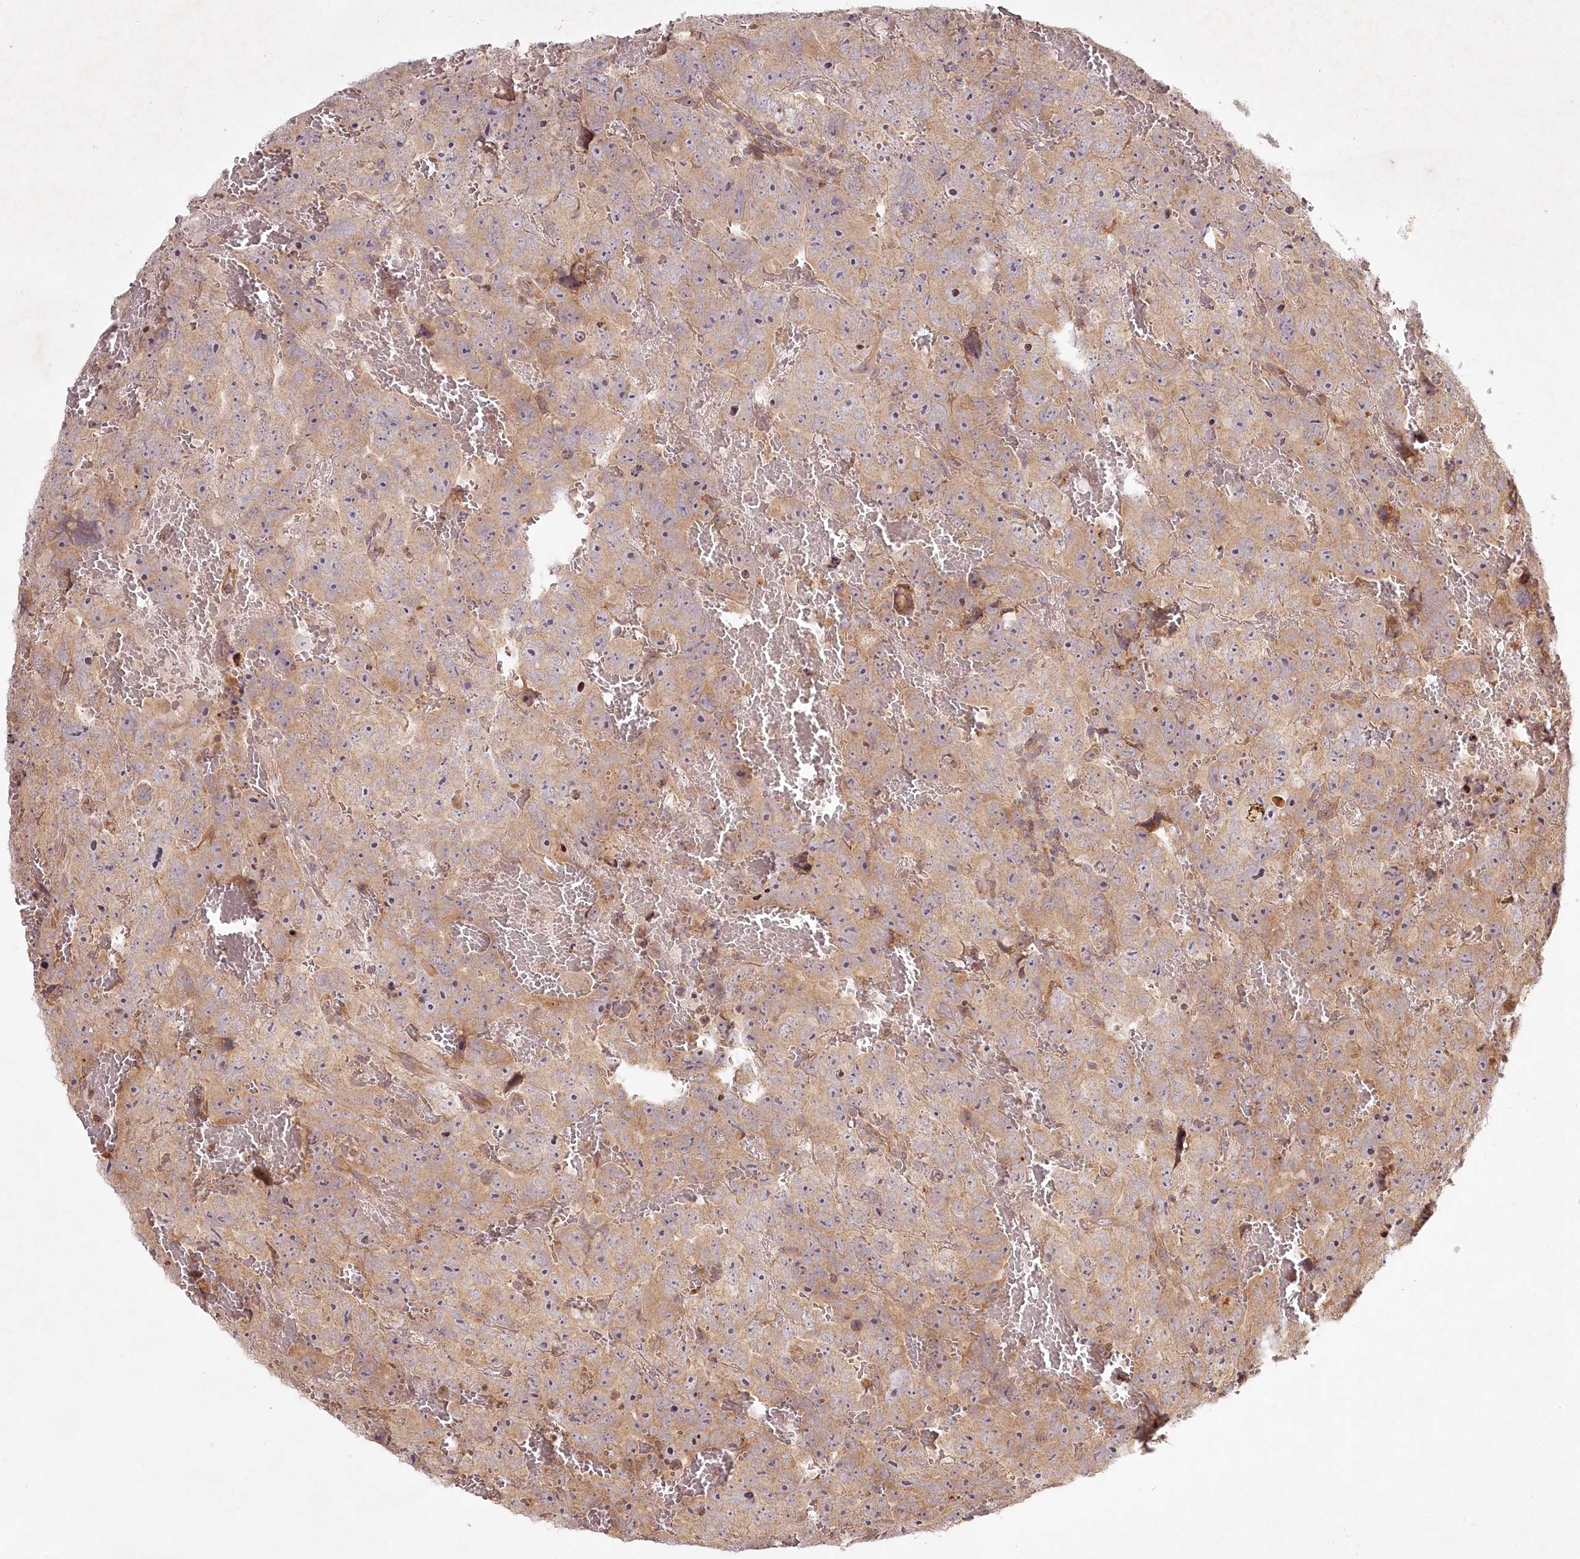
{"staining": {"intensity": "moderate", "quantity": ">75%", "location": "cytoplasmic/membranous"}, "tissue": "testis cancer", "cell_type": "Tumor cells", "image_type": "cancer", "snomed": [{"axis": "morphology", "description": "Carcinoma, Embryonal, NOS"}, {"axis": "topography", "description": "Testis"}], "caption": "Tumor cells demonstrate medium levels of moderate cytoplasmic/membranous positivity in about >75% of cells in human embryonal carcinoma (testis).", "gene": "TMIE", "patient": {"sex": "male", "age": 45}}